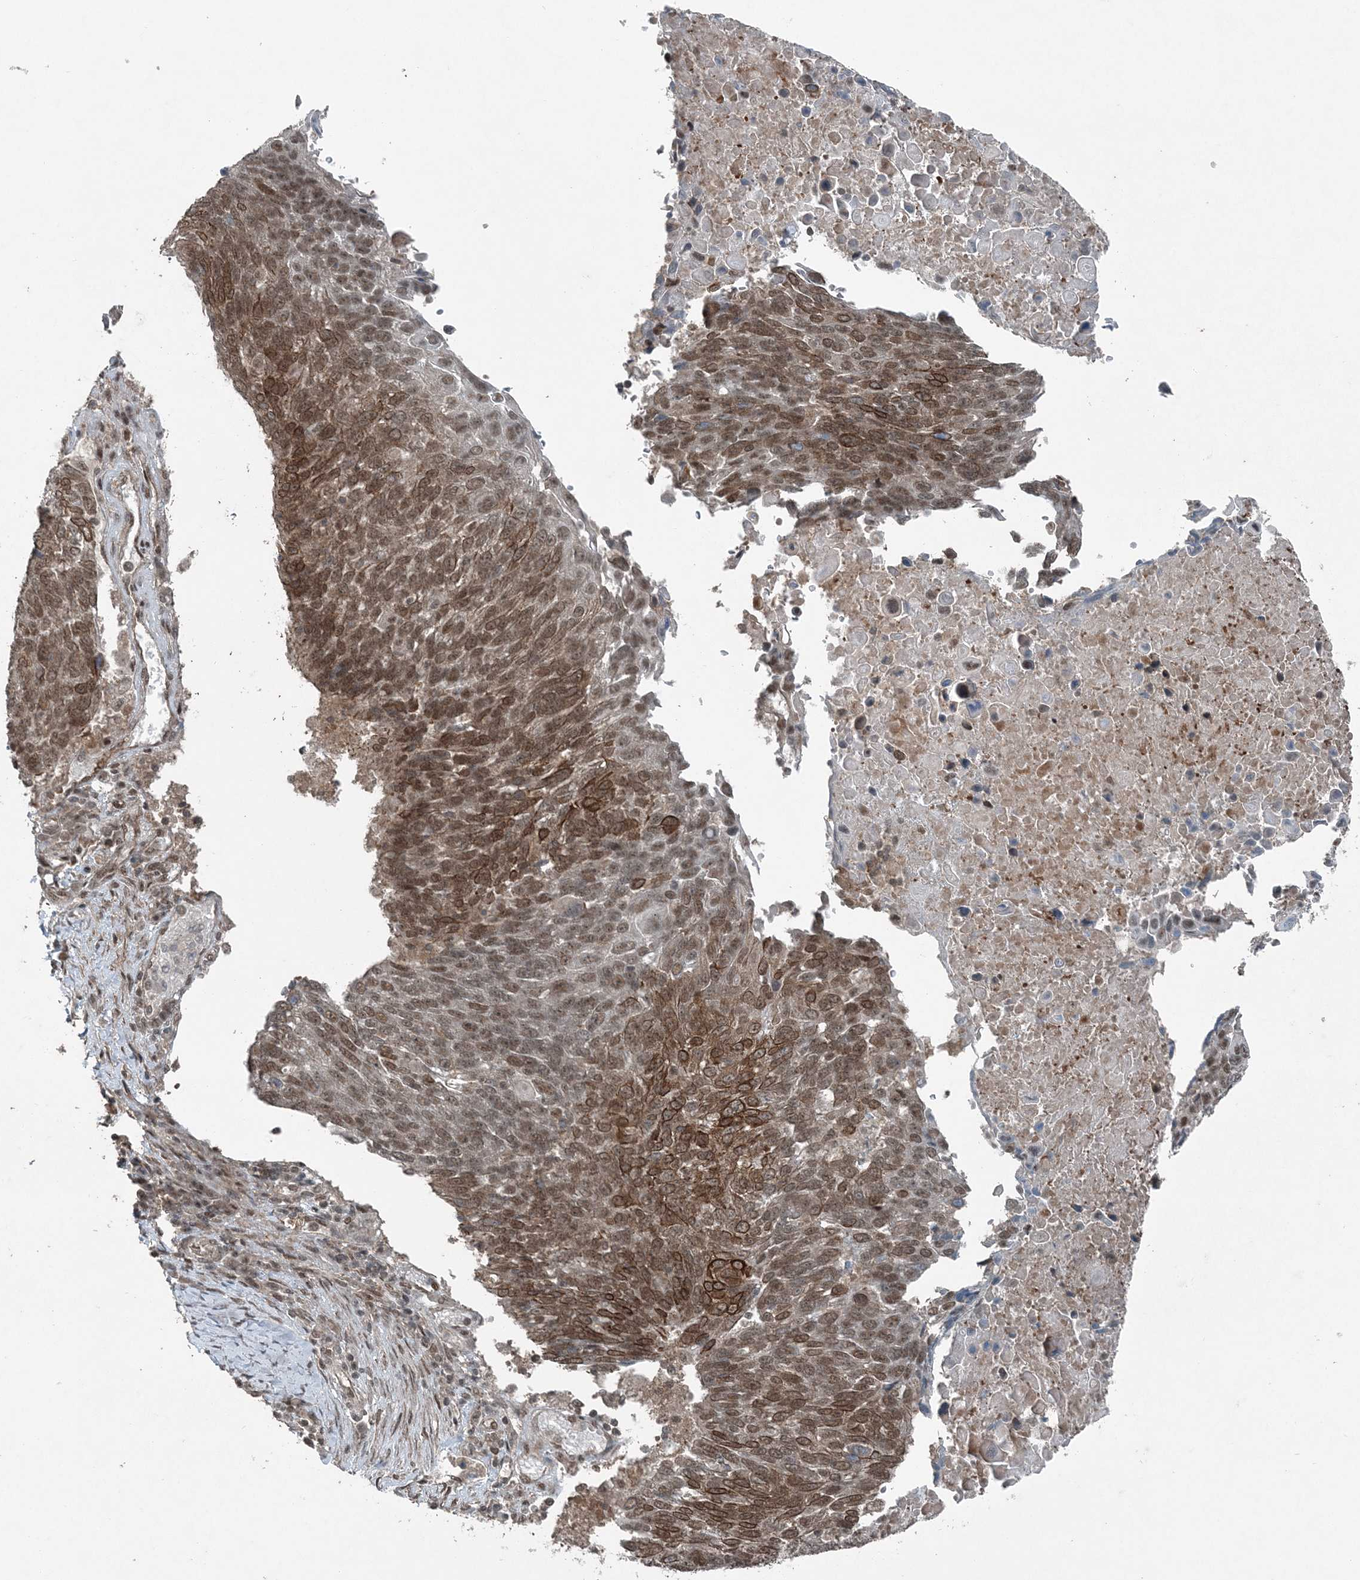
{"staining": {"intensity": "strong", "quantity": ">75%", "location": "cytoplasmic/membranous,nuclear"}, "tissue": "lung cancer", "cell_type": "Tumor cells", "image_type": "cancer", "snomed": [{"axis": "morphology", "description": "Squamous cell carcinoma, NOS"}, {"axis": "topography", "description": "Lung"}], "caption": "About >75% of tumor cells in human squamous cell carcinoma (lung) reveal strong cytoplasmic/membranous and nuclear protein staining as visualized by brown immunohistochemical staining.", "gene": "COPS7B", "patient": {"sex": "male", "age": 66}}